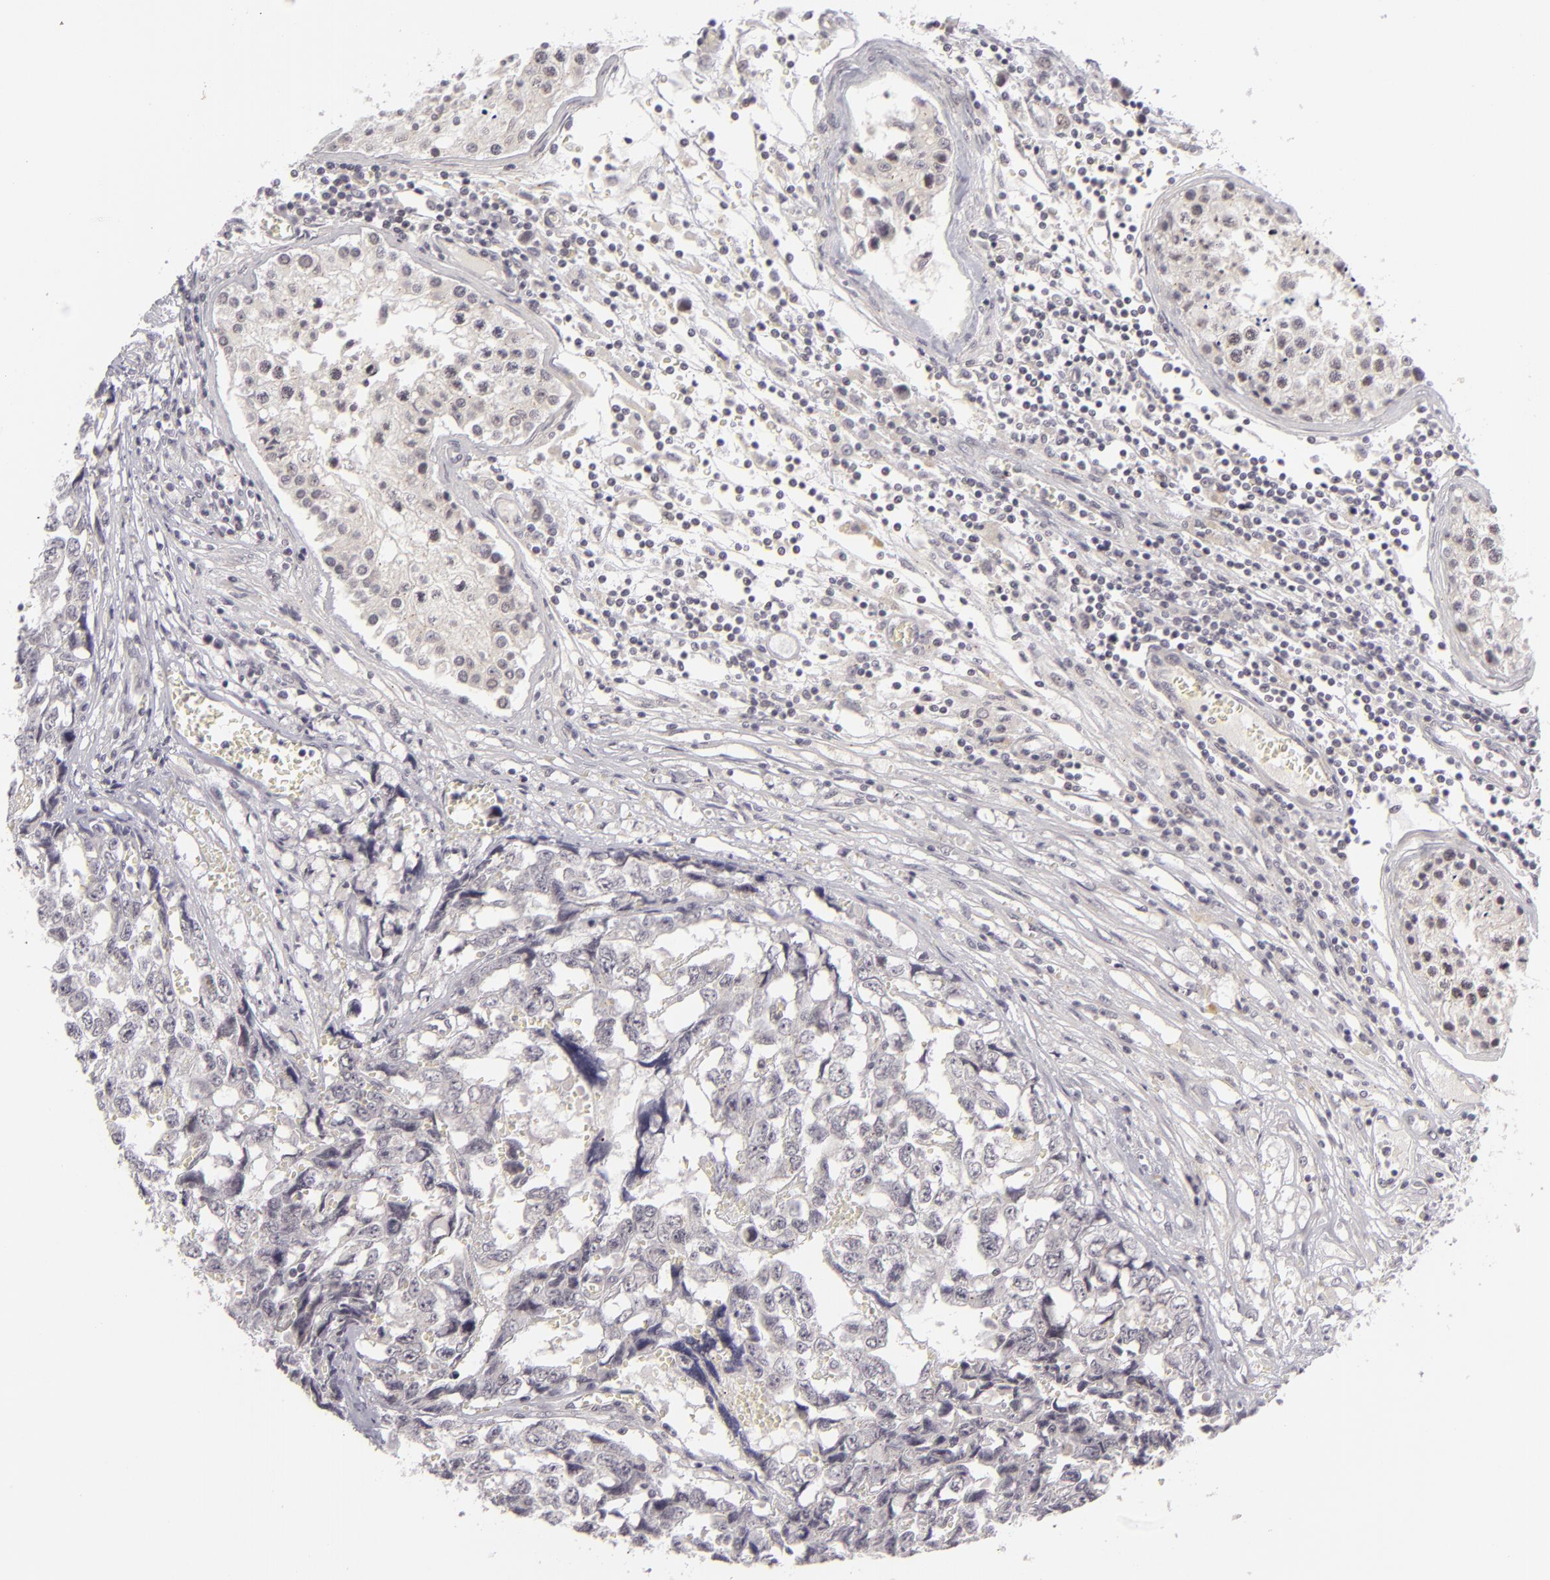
{"staining": {"intensity": "negative", "quantity": "none", "location": "none"}, "tissue": "testis cancer", "cell_type": "Tumor cells", "image_type": "cancer", "snomed": [{"axis": "morphology", "description": "Carcinoma, Embryonal, NOS"}, {"axis": "topography", "description": "Testis"}], "caption": "An immunohistochemistry (IHC) photomicrograph of testis embryonal carcinoma is shown. There is no staining in tumor cells of testis embryonal carcinoma.", "gene": "DLG3", "patient": {"sex": "male", "age": 31}}